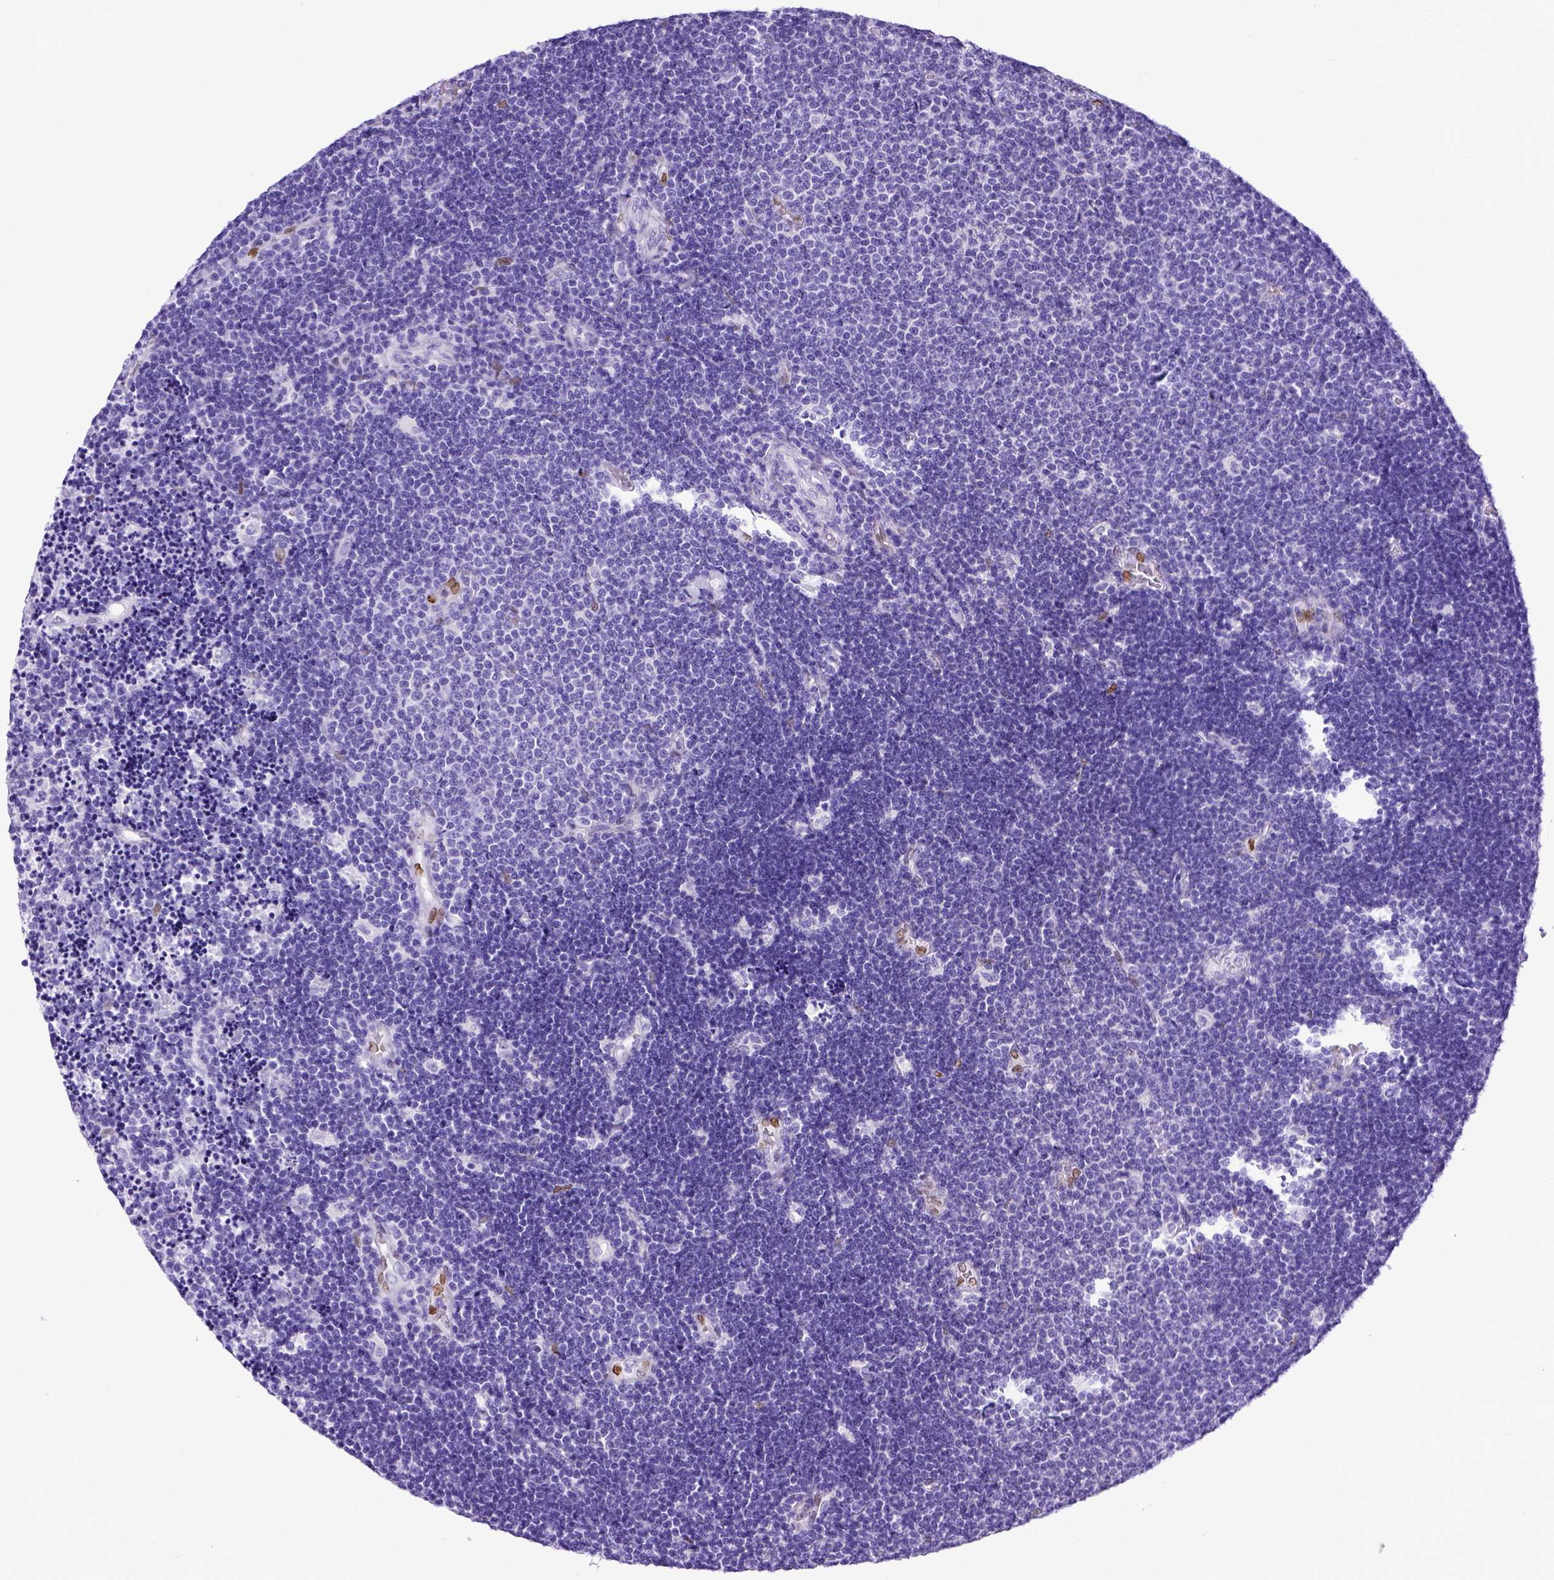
{"staining": {"intensity": "negative", "quantity": "none", "location": "none"}, "tissue": "lymphoma", "cell_type": "Tumor cells", "image_type": "cancer", "snomed": [{"axis": "morphology", "description": "Malignant lymphoma, non-Hodgkin's type, Low grade"}, {"axis": "topography", "description": "Brain"}], "caption": "Protein analysis of low-grade malignant lymphoma, non-Hodgkin's type reveals no significant staining in tumor cells. (Brightfield microscopy of DAB immunohistochemistry (IHC) at high magnification).", "gene": "MEOX2", "patient": {"sex": "female", "age": 66}}